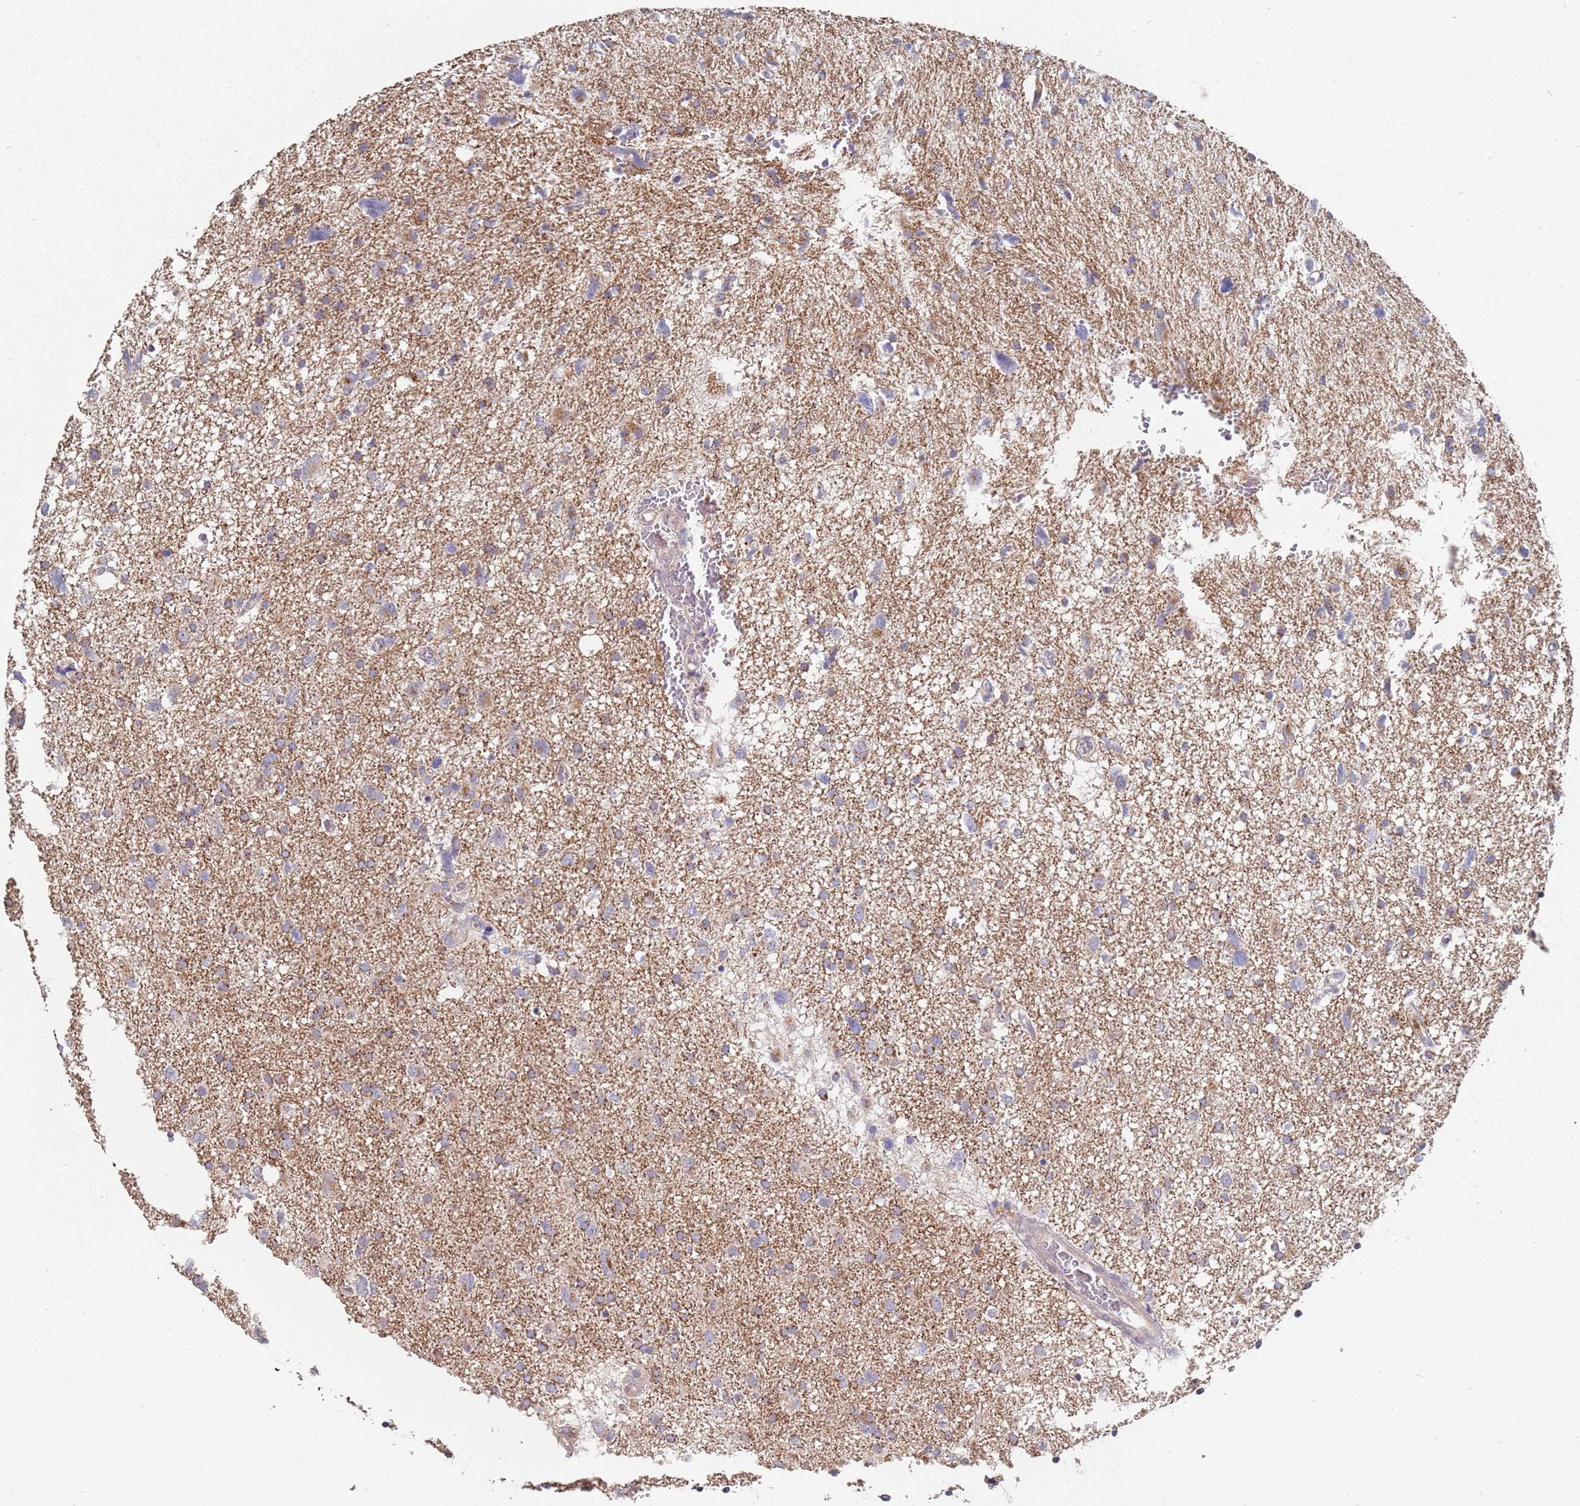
{"staining": {"intensity": "negative", "quantity": "none", "location": "none"}, "tissue": "glioma", "cell_type": "Tumor cells", "image_type": "cancer", "snomed": [{"axis": "morphology", "description": "Glioma, malignant, High grade"}, {"axis": "topography", "description": "Brain"}], "caption": "Glioma was stained to show a protein in brown. There is no significant positivity in tumor cells. The staining is performed using DAB brown chromogen with nuclei counter-stained in using hematoxylin.", "gene": "TCEANC2", "patient": {"sex": "male", "age": 61}}